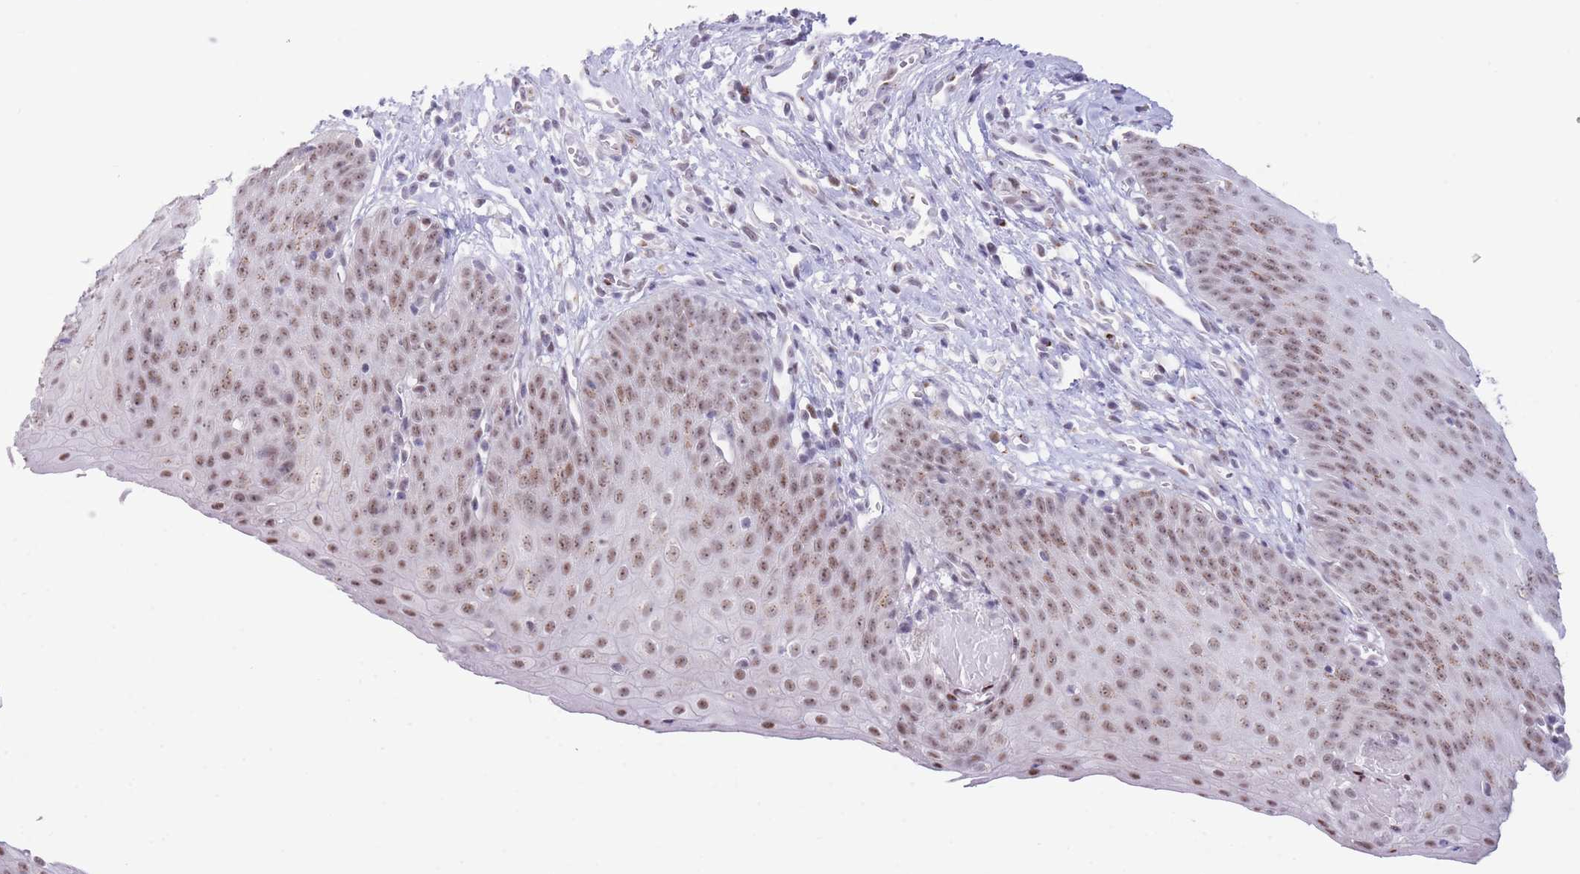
{"staining": {"intensity": "moderate", "quantity": ">75%", "location": "cytoplasmic/membranous,nuclear"}, "tissue": "esophagus", "cell_type": "Squamous epithelial cells", "image_type": "normal", "snomed": [{"axis": "morphology", "description": "Normal tissue, NOS"}, {"axis": "topography", "description": "Esophagus"}], "caption": "Moderate cytoplasmic/membranous,nuclear staining for a protein is identified in approximately >75% of squamous epithelial cells of benign esophagus using immunohistochemistry.", "gene": "INO80C", "patient": {"sex": "male", "age": 71}}